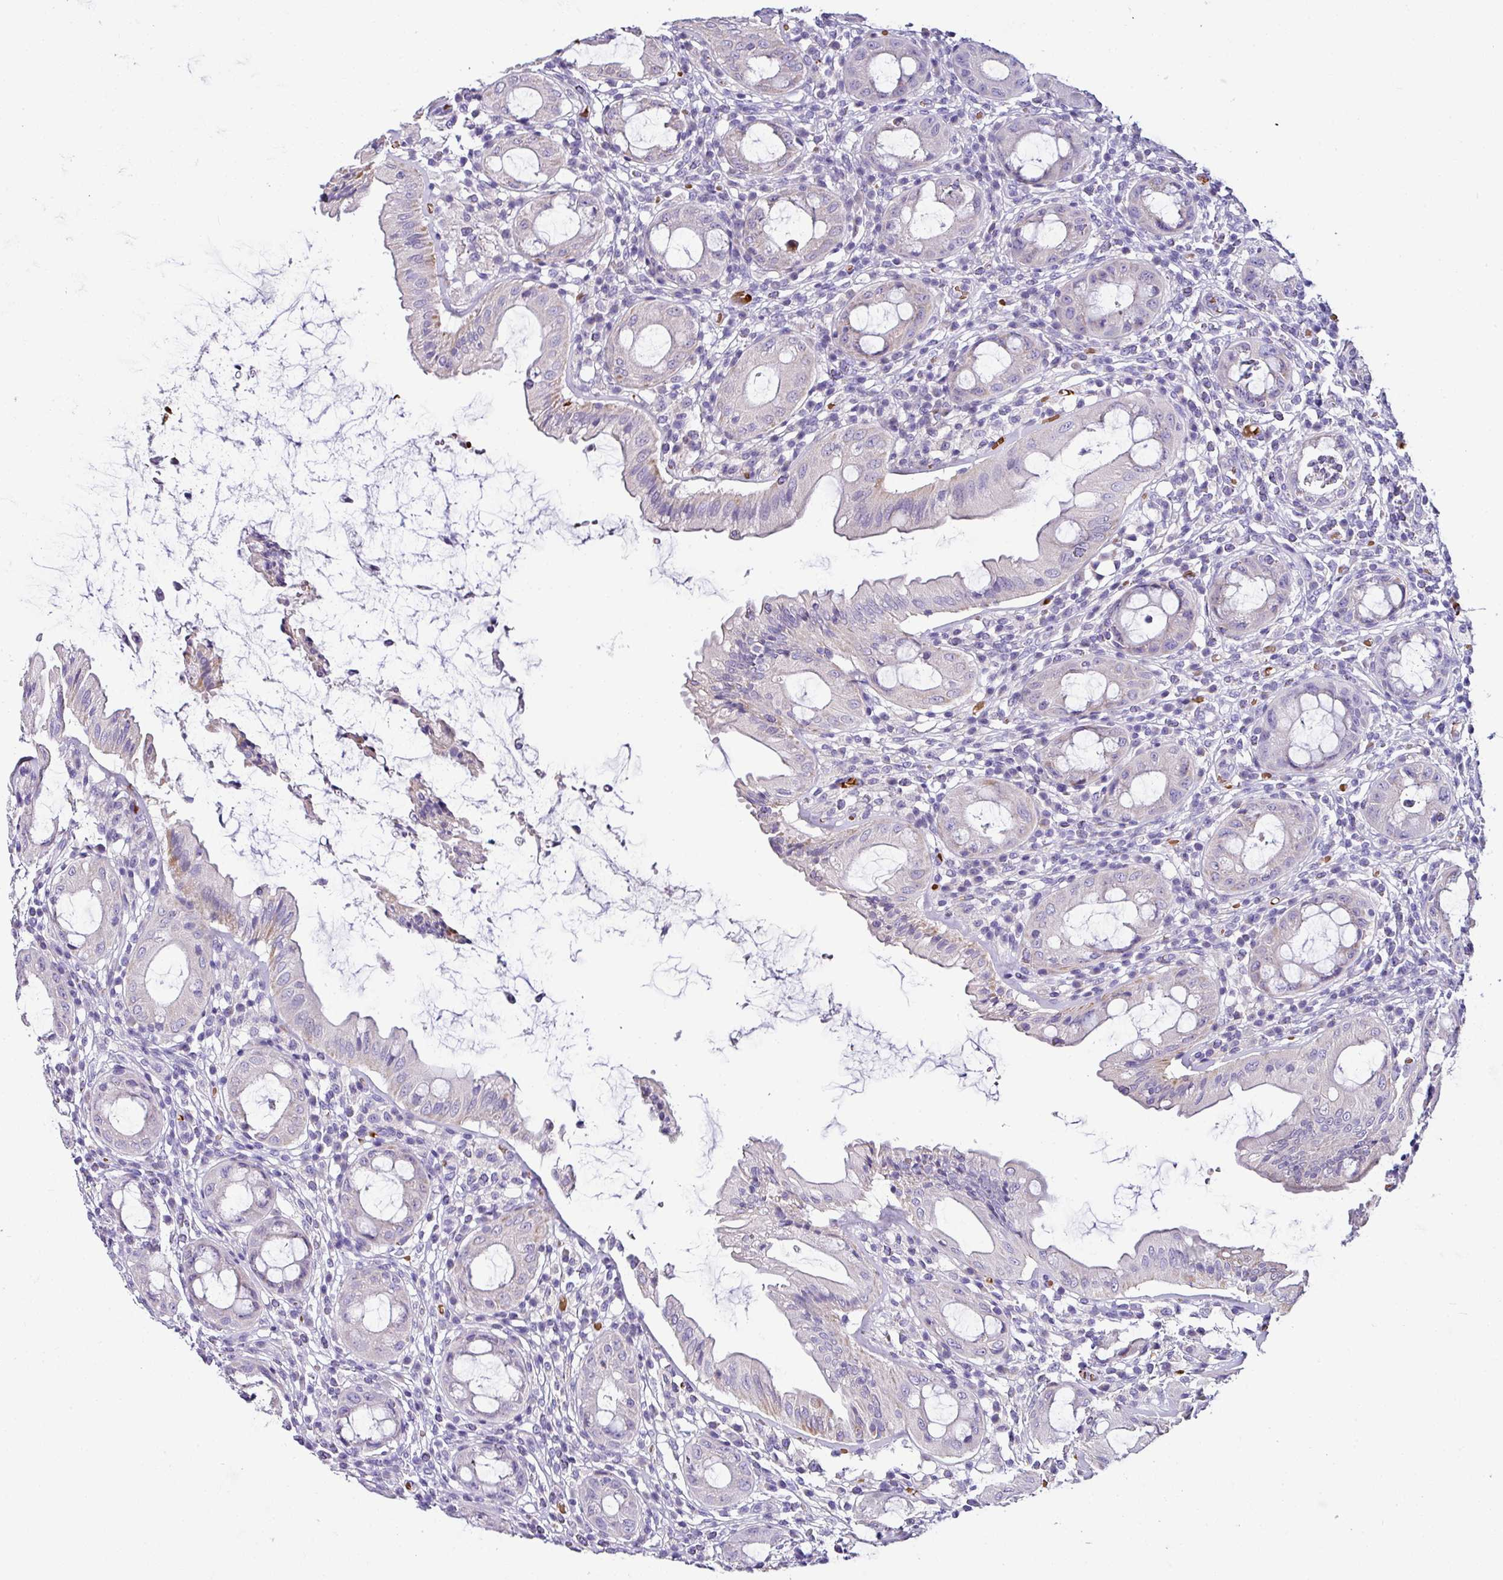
{"staining": {"intensity": "weak", "quantity": "<25%", "location": "cytoplasmic/membranous"}, "tissue": "rectum", "cell_type": "Glandular cells", "image_type": "normal", "snomed": [{"axis": "morphology", "description": "Normal tissue, NOS"}, {"axis": "topography", "description": "Rectum"}], "caption": "There is no significant positivity in glandular cells of rectum. The staining was performed using DAB to visualize the protein expression in brown, while the nuclei were stained in blue with hematoxylin (Magnification: 20x).", "gene": "NAPSA", "patient": {"sex": "female", "age": 57}}